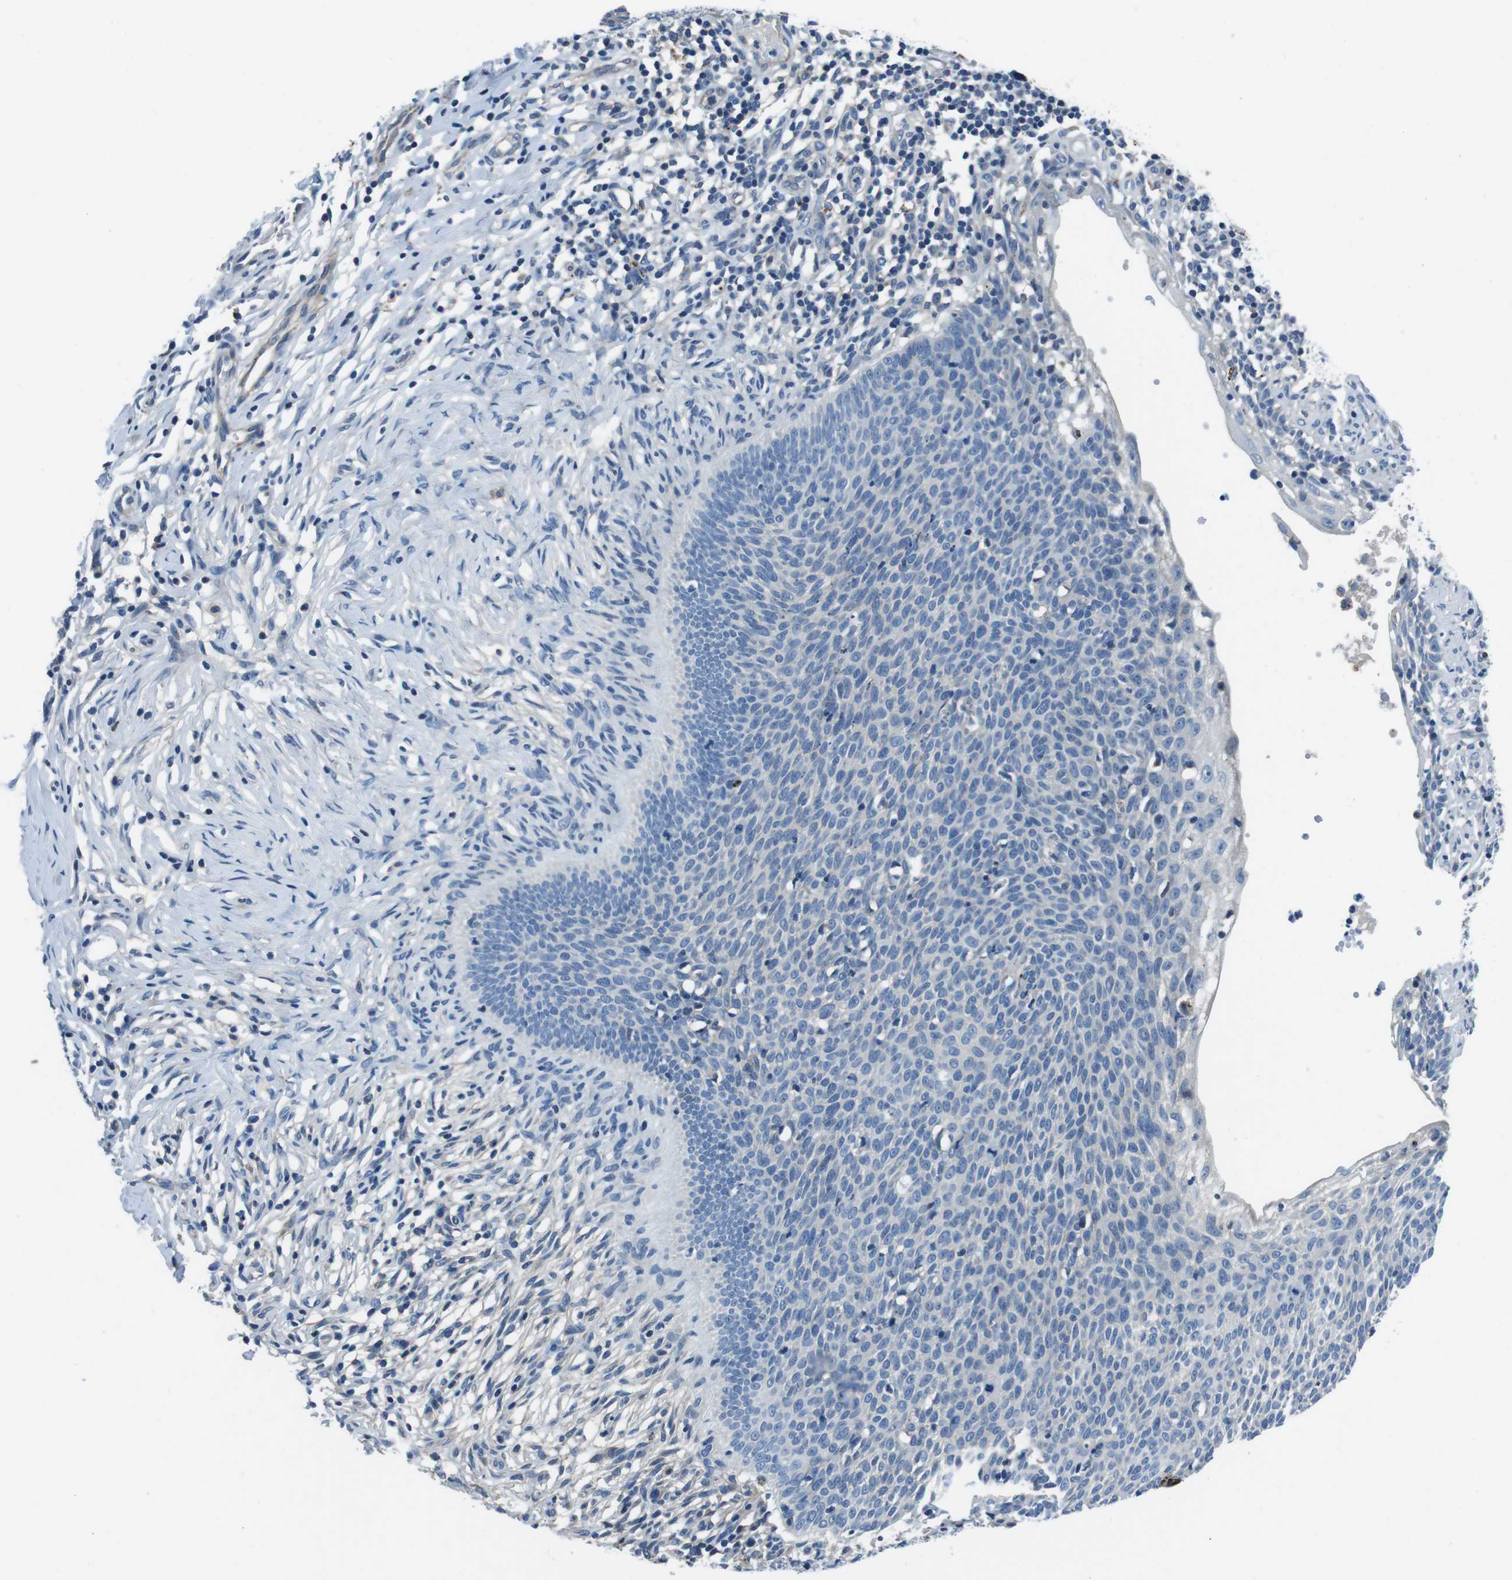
{"staining": {"intensity": "negative", "quantity": "none", "location": "none"}, "tissue": "skin cancer", "cell_type": "Tumor cells", "image_type": "cancer", "snomed": [{"axis": "morphology", "description": "Normal tissue, NOS"}, {"axis": "morphology", "description": "Basal cell carcinoma"}, {"axis": "topography", "description": "Skin"}], "caption": "Immunohistochemistry (IHC) of human basal cell carcinoma (skin) shows no positivity in tumor cells.", "gene": "TULP3", "patient": {"sex": "male", "age": 87}}